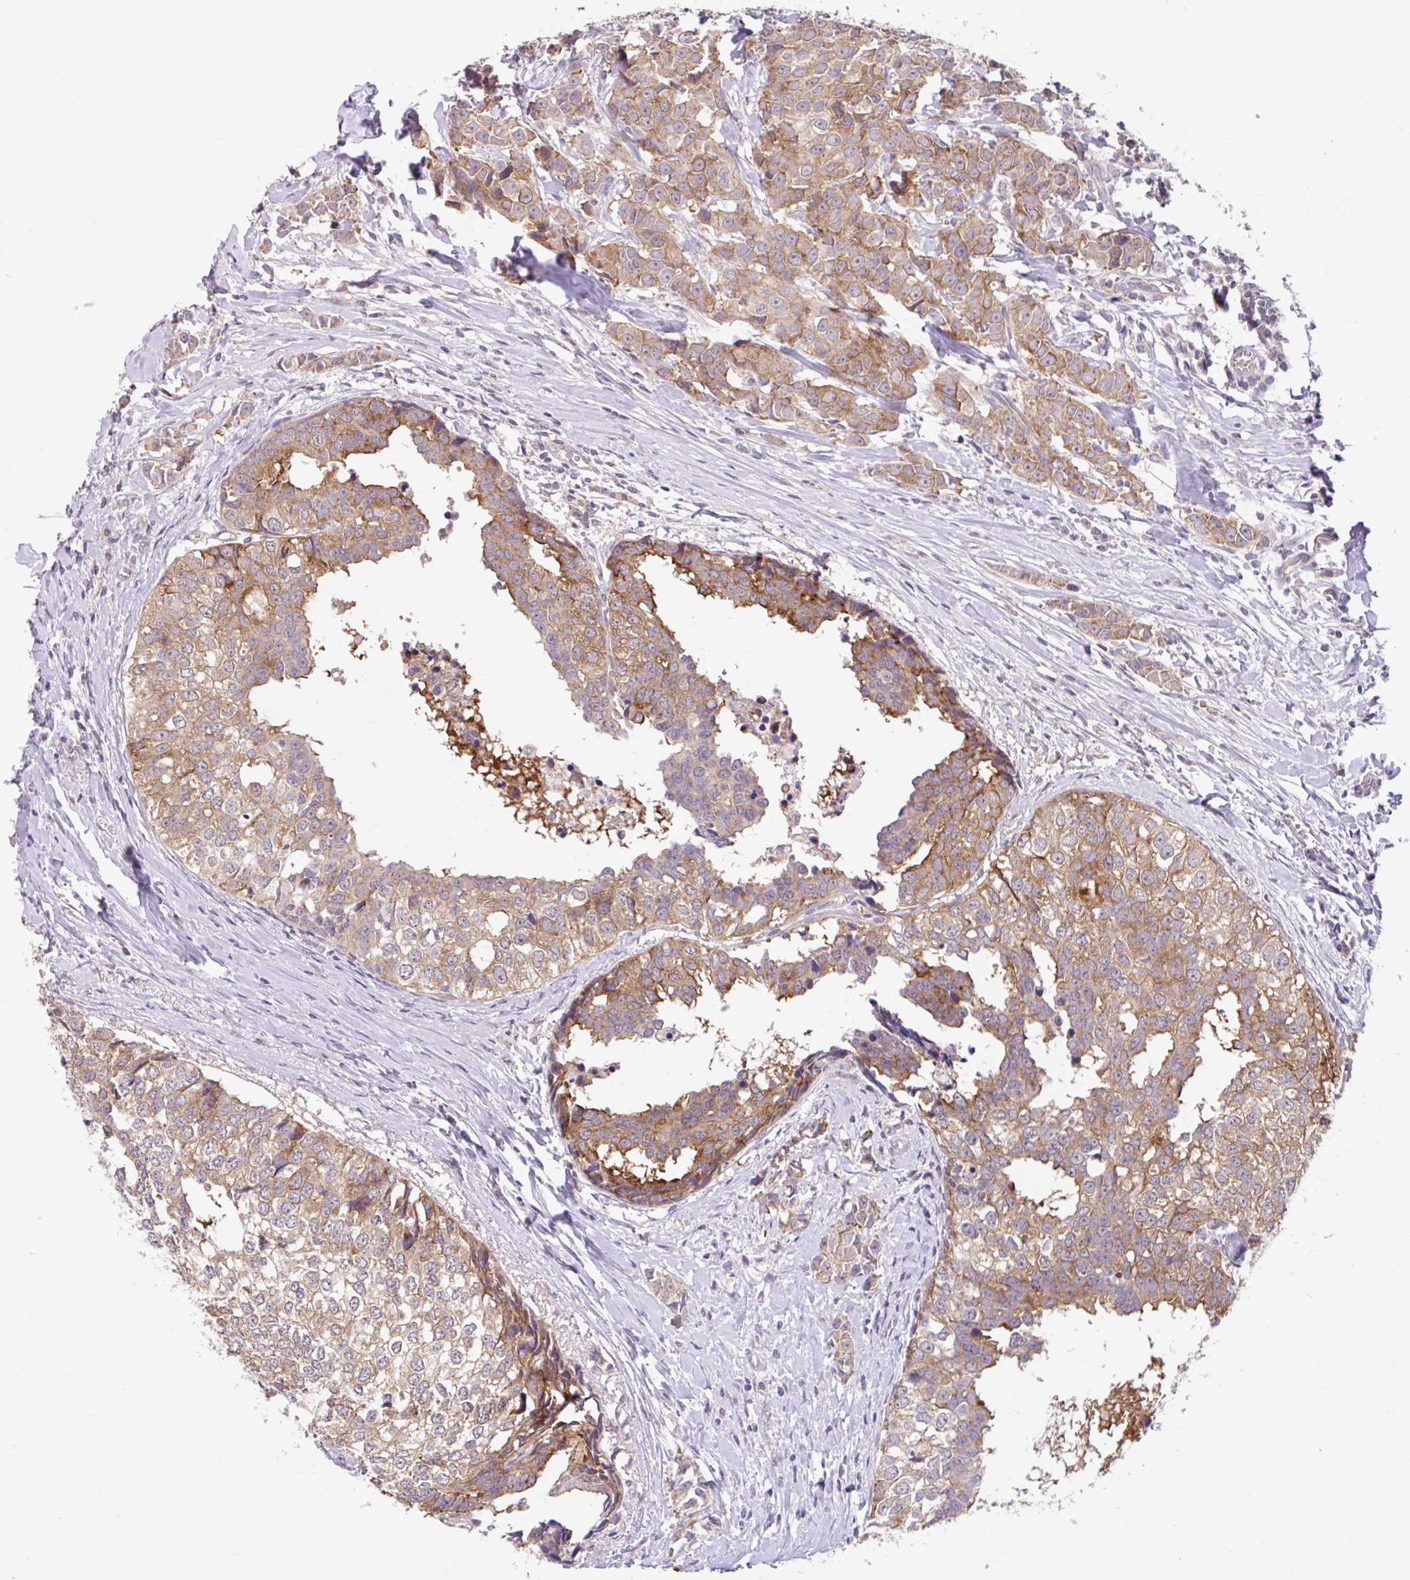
{"staining": {"intensity": "moderate", "quantity": ">75%", "location": "cytoplasmic/membranous"}, "tissue": "breast cancer", "cell_type": "Tumor cells", "image_type": "cancer", "snomed": [{"axis": "morphology", "description": "Duct carcinoma"}, {"axis": "topography", "description": "Breast"}], "caption": "A micrograph showing moderate cytoplasmic/membranous staining in approximately >75% of tumor cells in breast invasive ductal carcinoma, as visualized by brown immunohistochemical staining.", "gene": "RALBP1", "patient": {"sex": "female", "age": 80}}